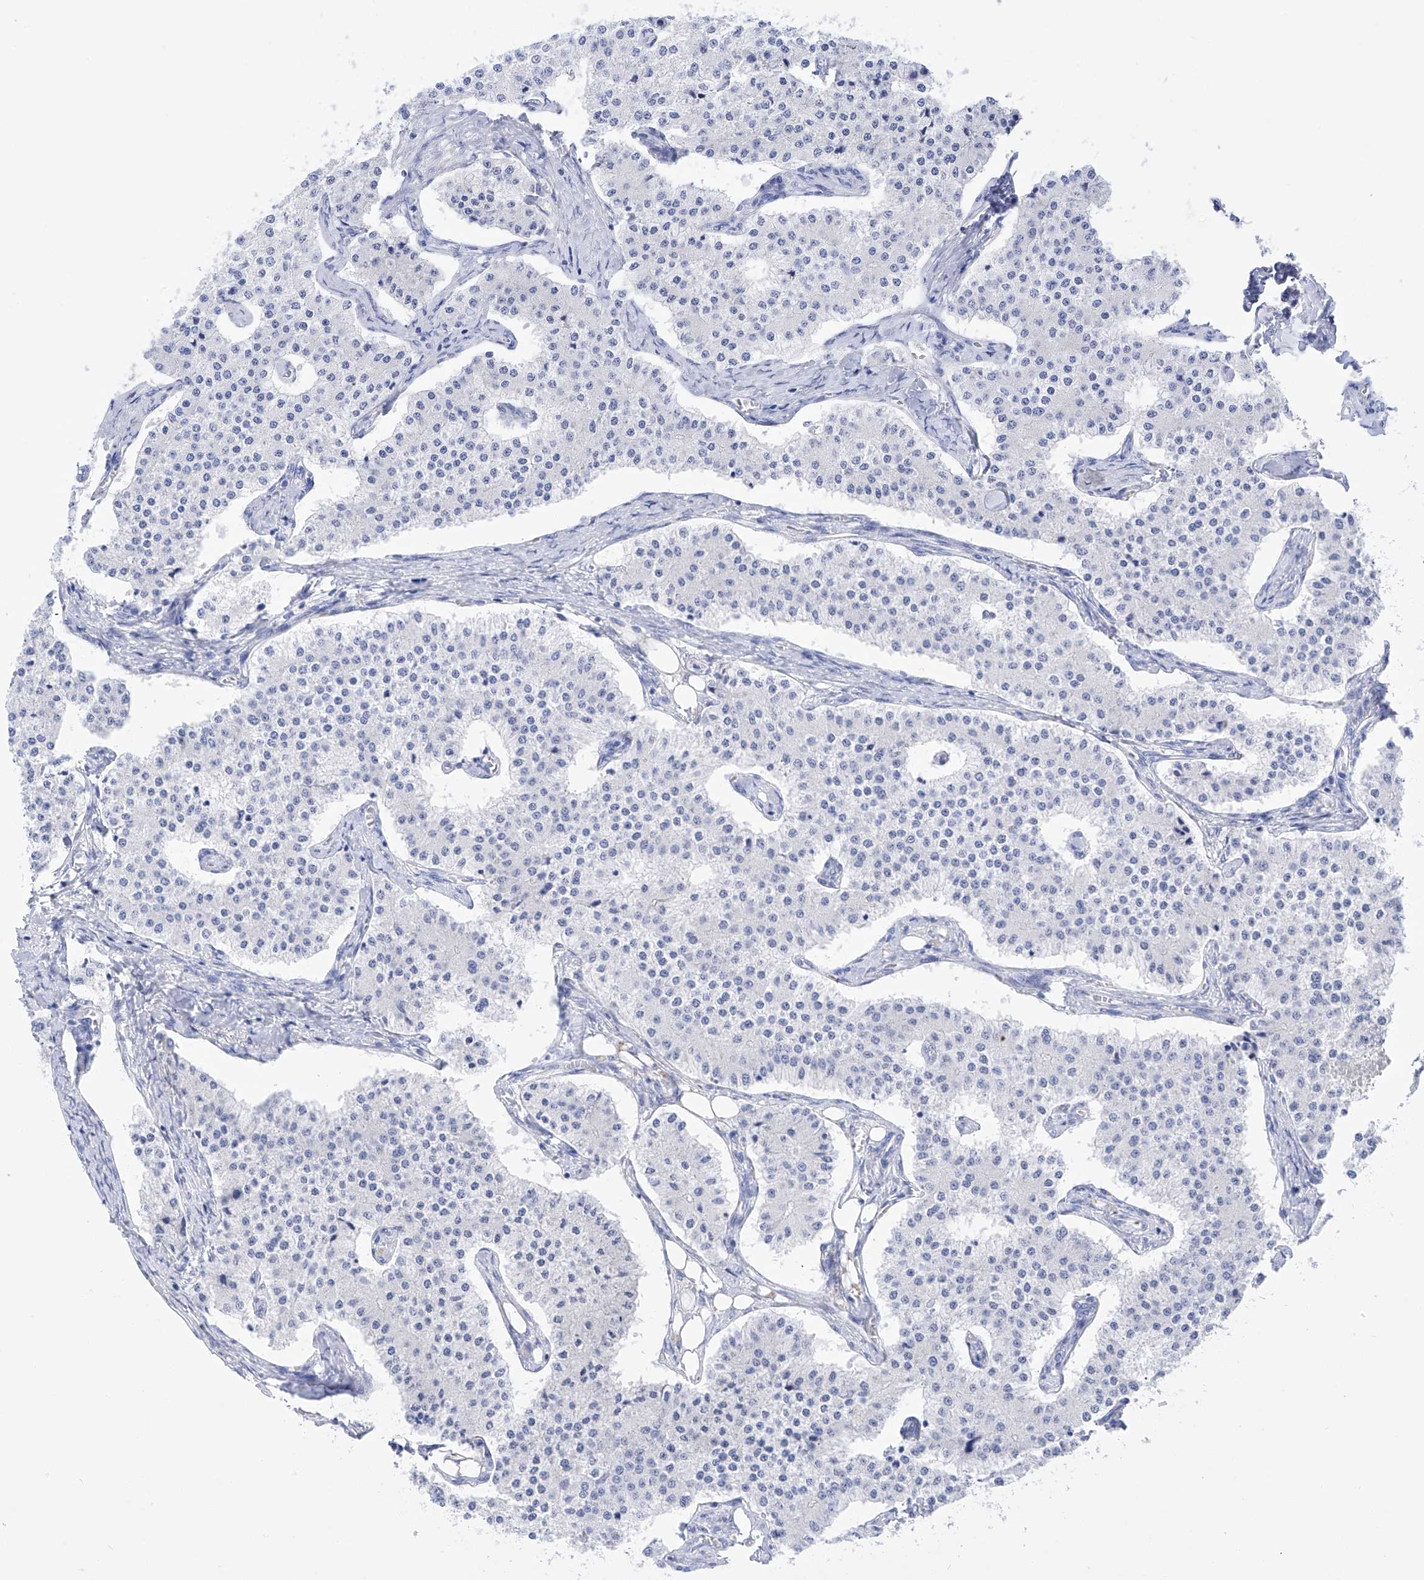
{"staining": {"intensity": "negative", "quantity": "none", "location": "none"}, "tissue": "carcinoid", "cell_type": "Tumor cells", "image_type": "cancer", "snomed": [{"axis": "morphology", "description": "Carcinoid, malignant, NOS"}, {"axis": "topography", "description": "Colon"}], "caption": "High magnification brightfield microscopy of carcinoid (malignant) stained with DAB (brown) and counterstained with hematoxylin (blue): tumor cells show no significant positivity.", "gene": "FLG", "patient": {"sex": "female", "age": 52}}